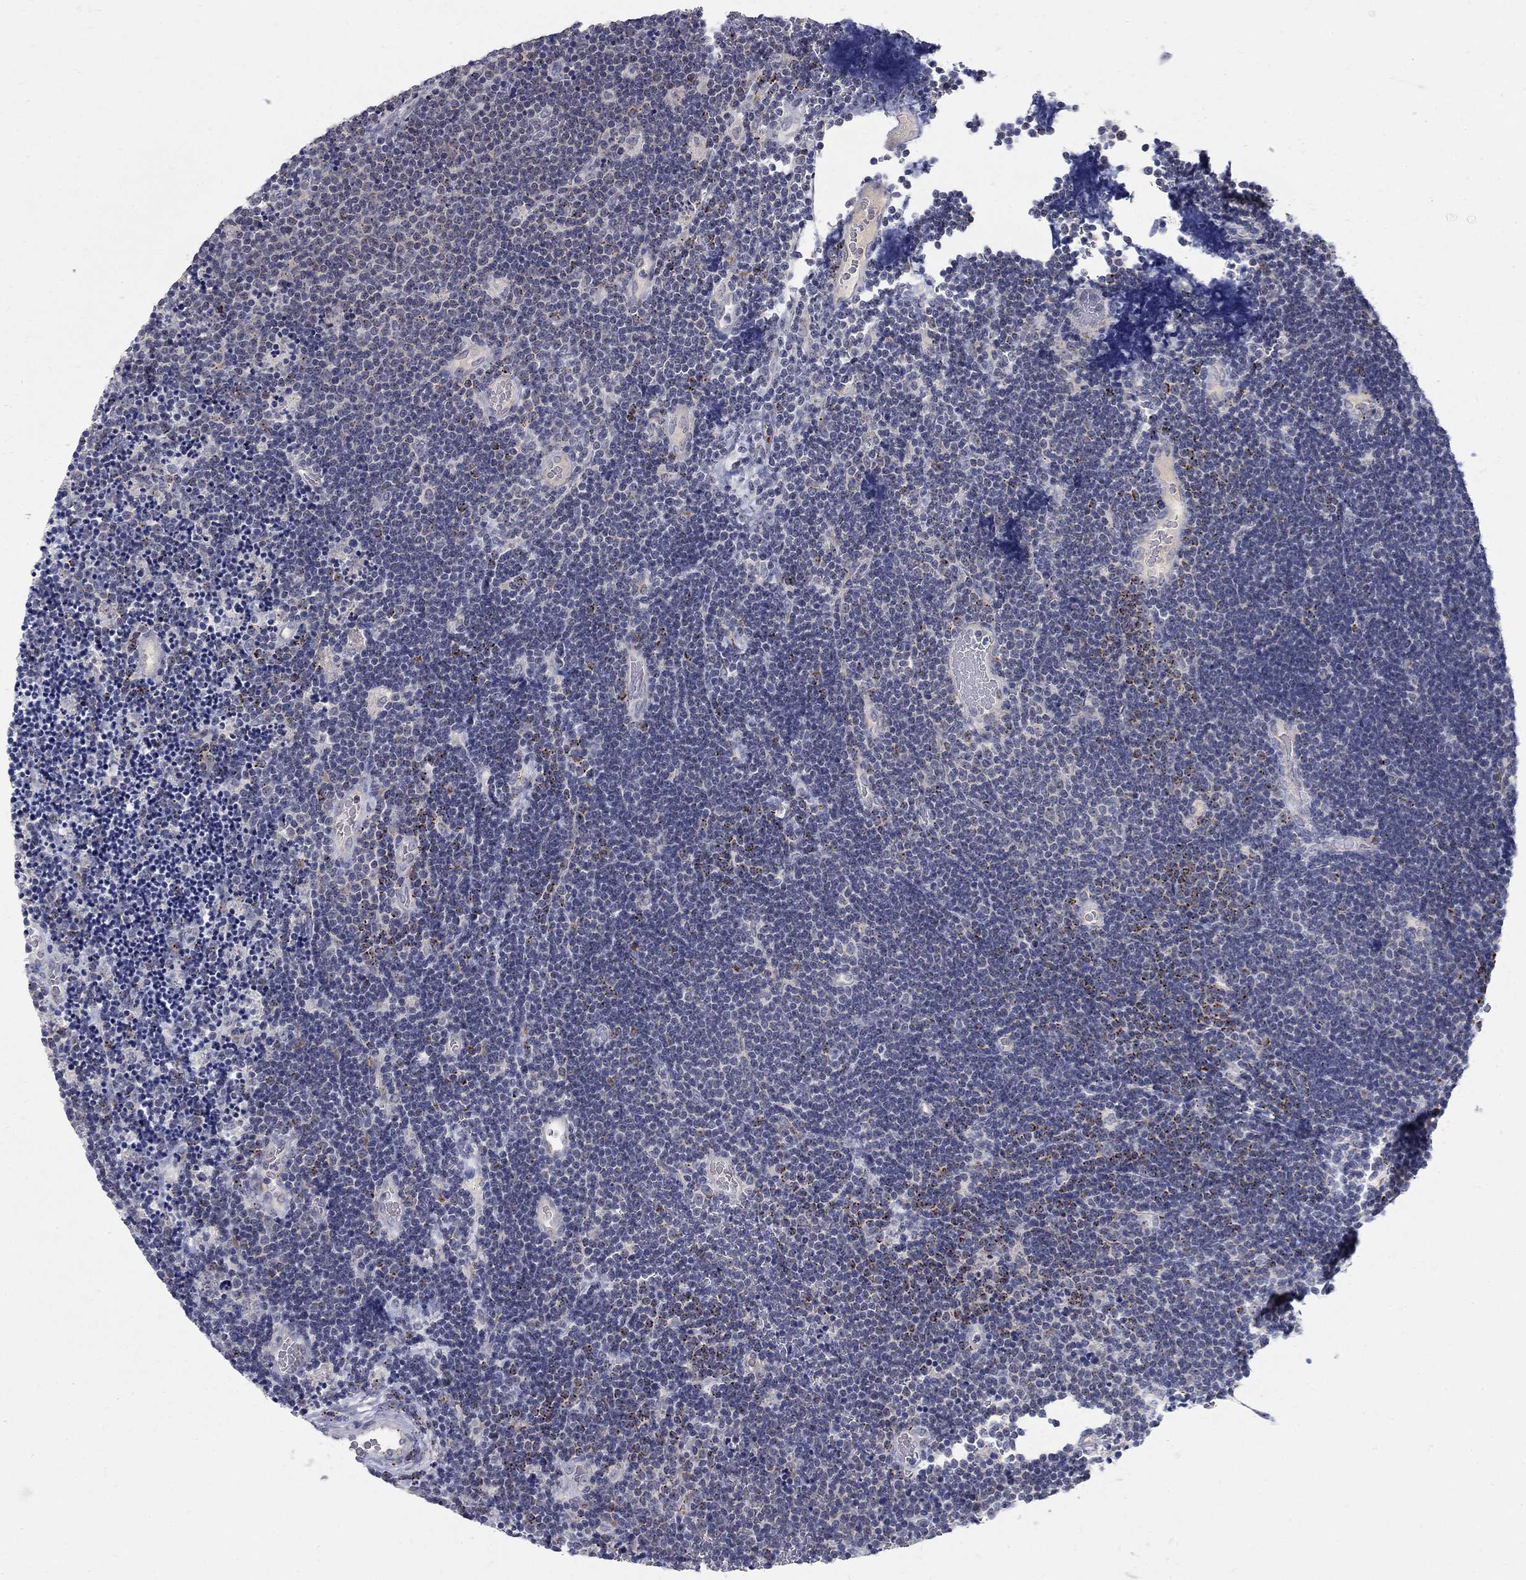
{"staining": {"intensity": "negative", "quantity": "none", "location": "none"}, "tissue": "lymphoma", "cell_type": "Tumor cells", "image_type": "cancer", "snomed": [{"axis": "morphology", "description": "Malignant lymphoma, non-Hodgkin's type, Low grade"}, {"axis": "topography", "description": "Brain"}], "caption": "Tumor cells are negative for protein expression in human lymphoma. (IHC, brightfield microscopy, high magnification).", "gene": "PANK3", "patient": {"sex": "female", "age": 66}}